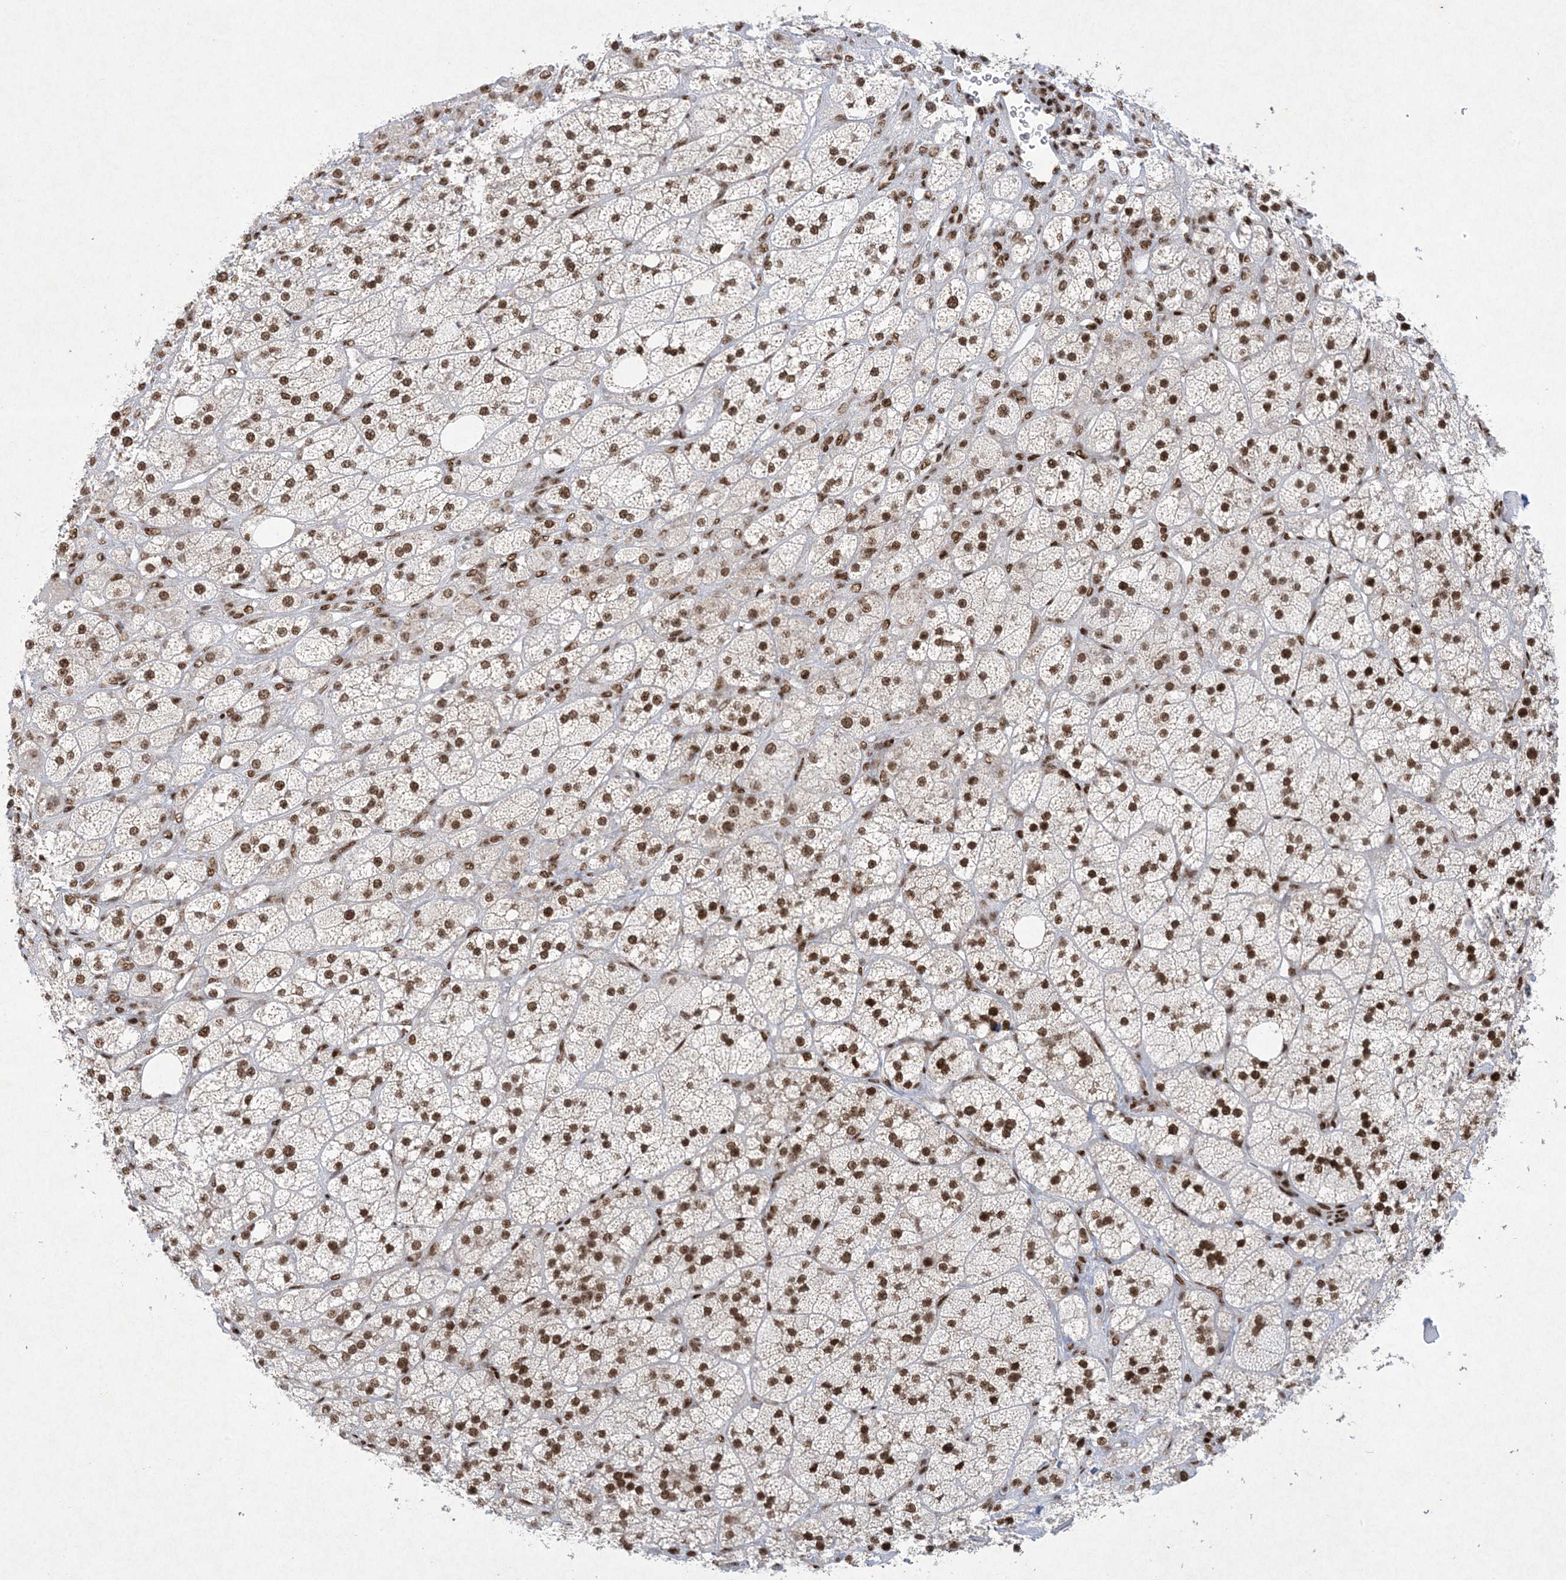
{"staining": {"intensity": "strong", "quantity": ">75%", "location": "nuclear"}, "tissue": "adrenal gland", "cell_type": "Glandular cells", "image_type": "normal", "snomed": [{"axis": "morphology", "description": "Normal tissue, NOS"}, {"axis": "topography", "description": "Adrenal gland"}], "caption": "Unremarkable adrenal gland was stained to show a protein in brown. There is high levels of strong nuclear positivity in approximately >75% of glandular cells.", "gene": "PKNOX2", "patient": {"sex": "male", "age": 61}}